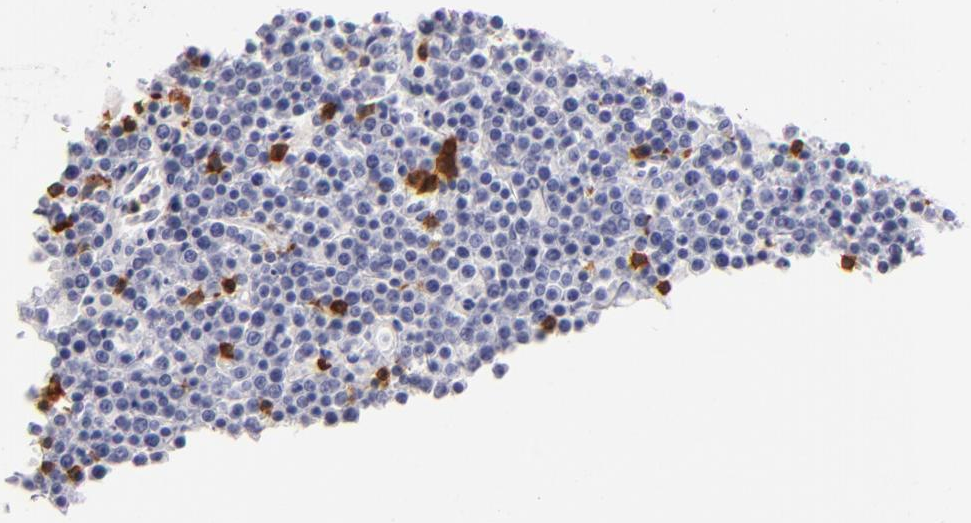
{"staining": {"intensity": "negative", "quantity": "none", "location": "none"}, "tissue": "lymphoma", "cell_type": "Tumor cells", "image_type": "cancer", "snomed": [{"axis": "morphology", "description": "Malignant lymphoma, non-Hodgkin's type, High grade"}, {"axis": "topography", "description": "Ovary"}], "caption": "An immunohistochemistry micrograph of high-grade malignant lymphoma, non-Hodgkin's type is shown. There is no staining in tumor cells of high-grade malignant lymphoma, non-Hodgkin's type.", "gene": "LAT", "patient": {"sex": "female", "age": 56}}